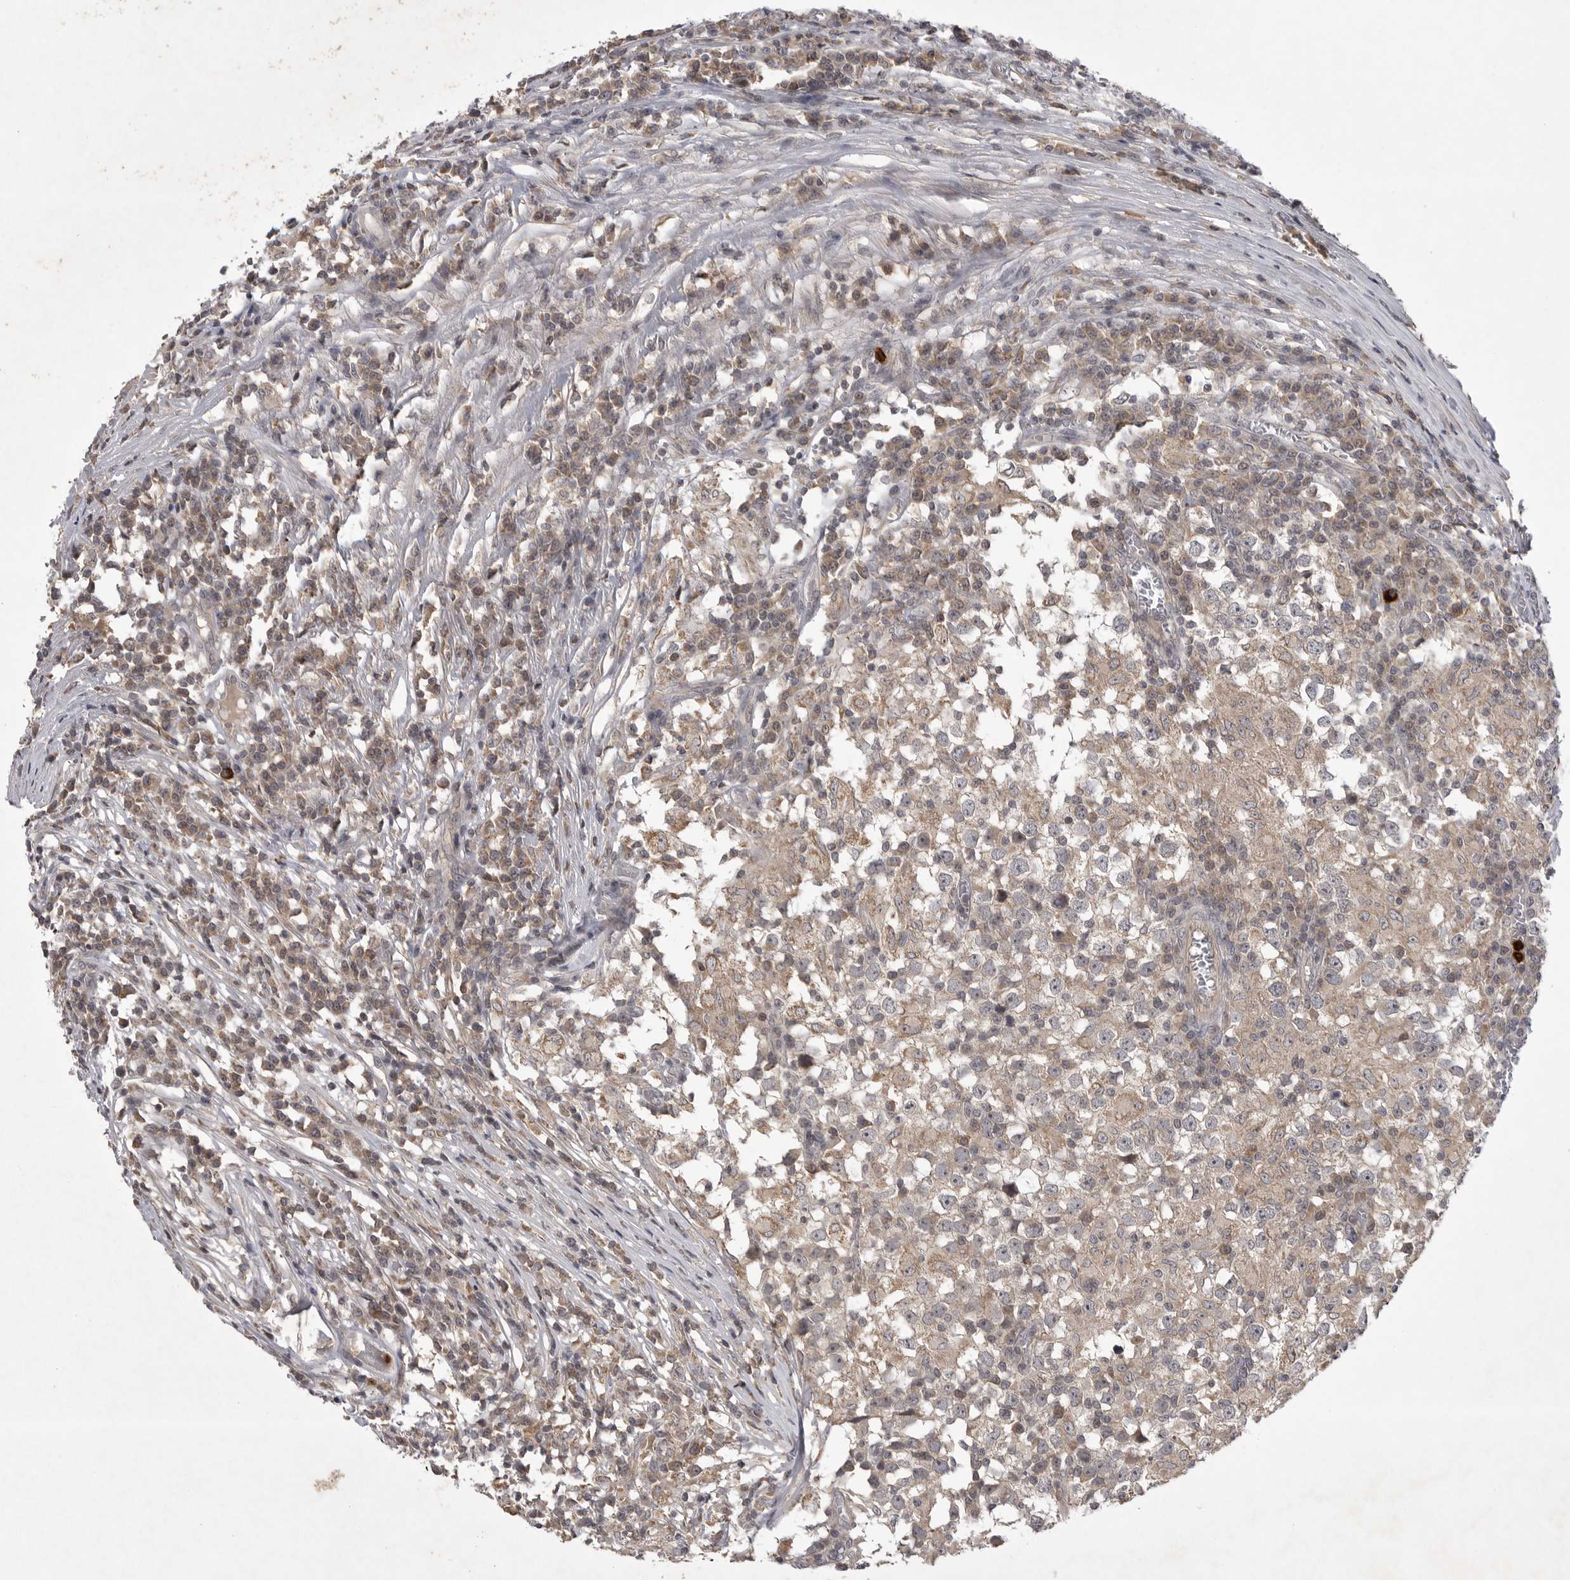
{"staining": {"intensity": "weak", "quantity": "25%-75%", "location": "cytoplasmic/membranous"}, "tissue": "testis cancer", "cell_type": "Tumor cells", "image_type": "cancer", "snomed": [{"axis": "morphology", "description": "Seminoma, NOS"}, {"axis": "topography", "description": "Testis"}], "caption": "Testis seminoma stained with immunohistochemistry exhibits weak cytoplasmic/membranous expression in about 25%-75% of tumor cells.", "gene": "UBE3D", "patient": {"sex": "male", "age": 65}}